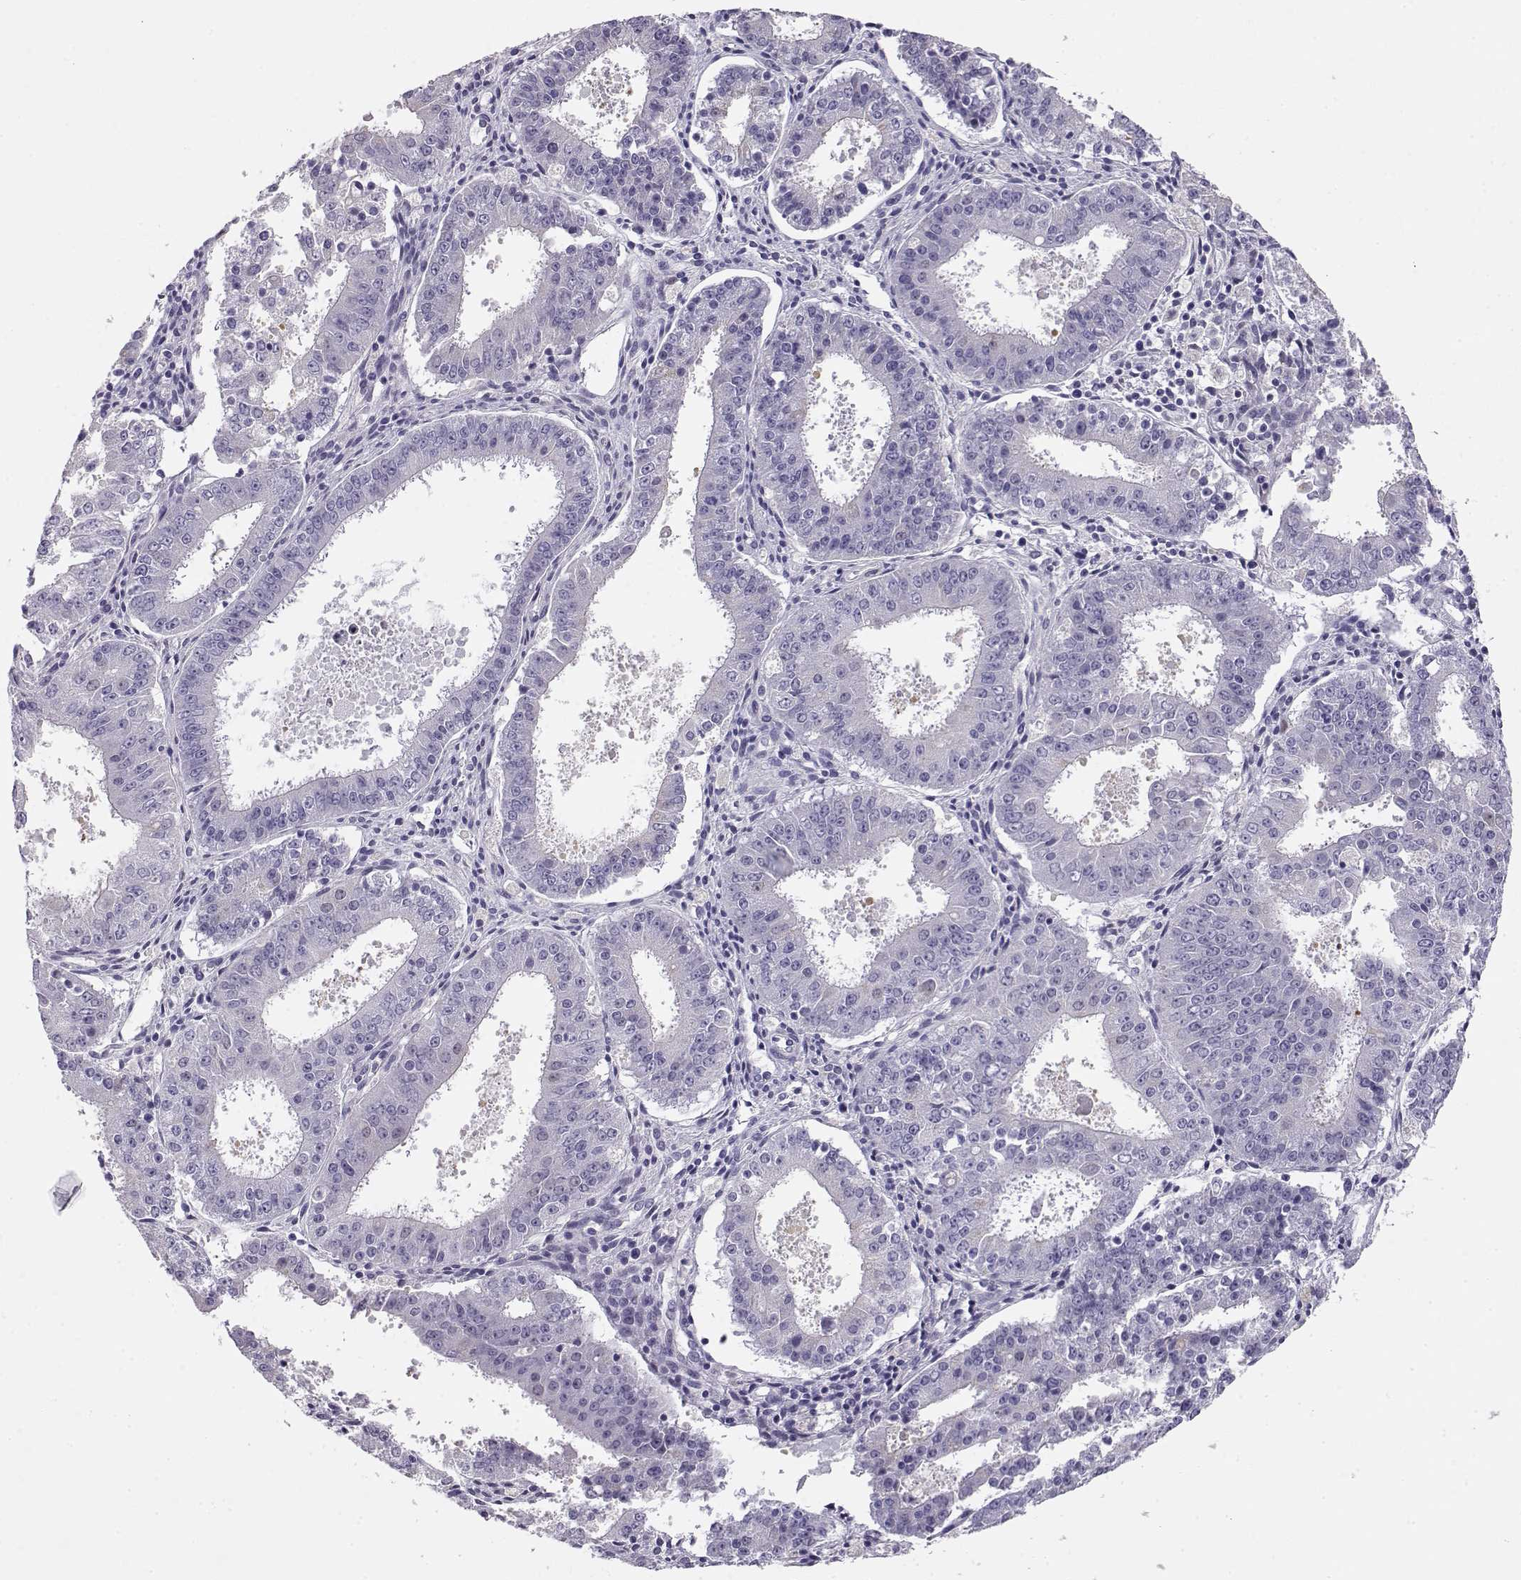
{"staining": {"intensity": "negative", "quantity": "none", "location": "none"}, "tissue": "ovarian cancer", "cell_type": "Tumor cells", "image_type": "cancer", "snomed": [{"axis": "morphology", "description": "Carcinoma, endometroid"}, {"axis": "topography", "description": "Ovary"}], "caption": "A micrograph of human ovarian cancer is negative for staining in tumor cells.", "gene": "ENDOU", "patient": {"sex": "female", "age": 42}}